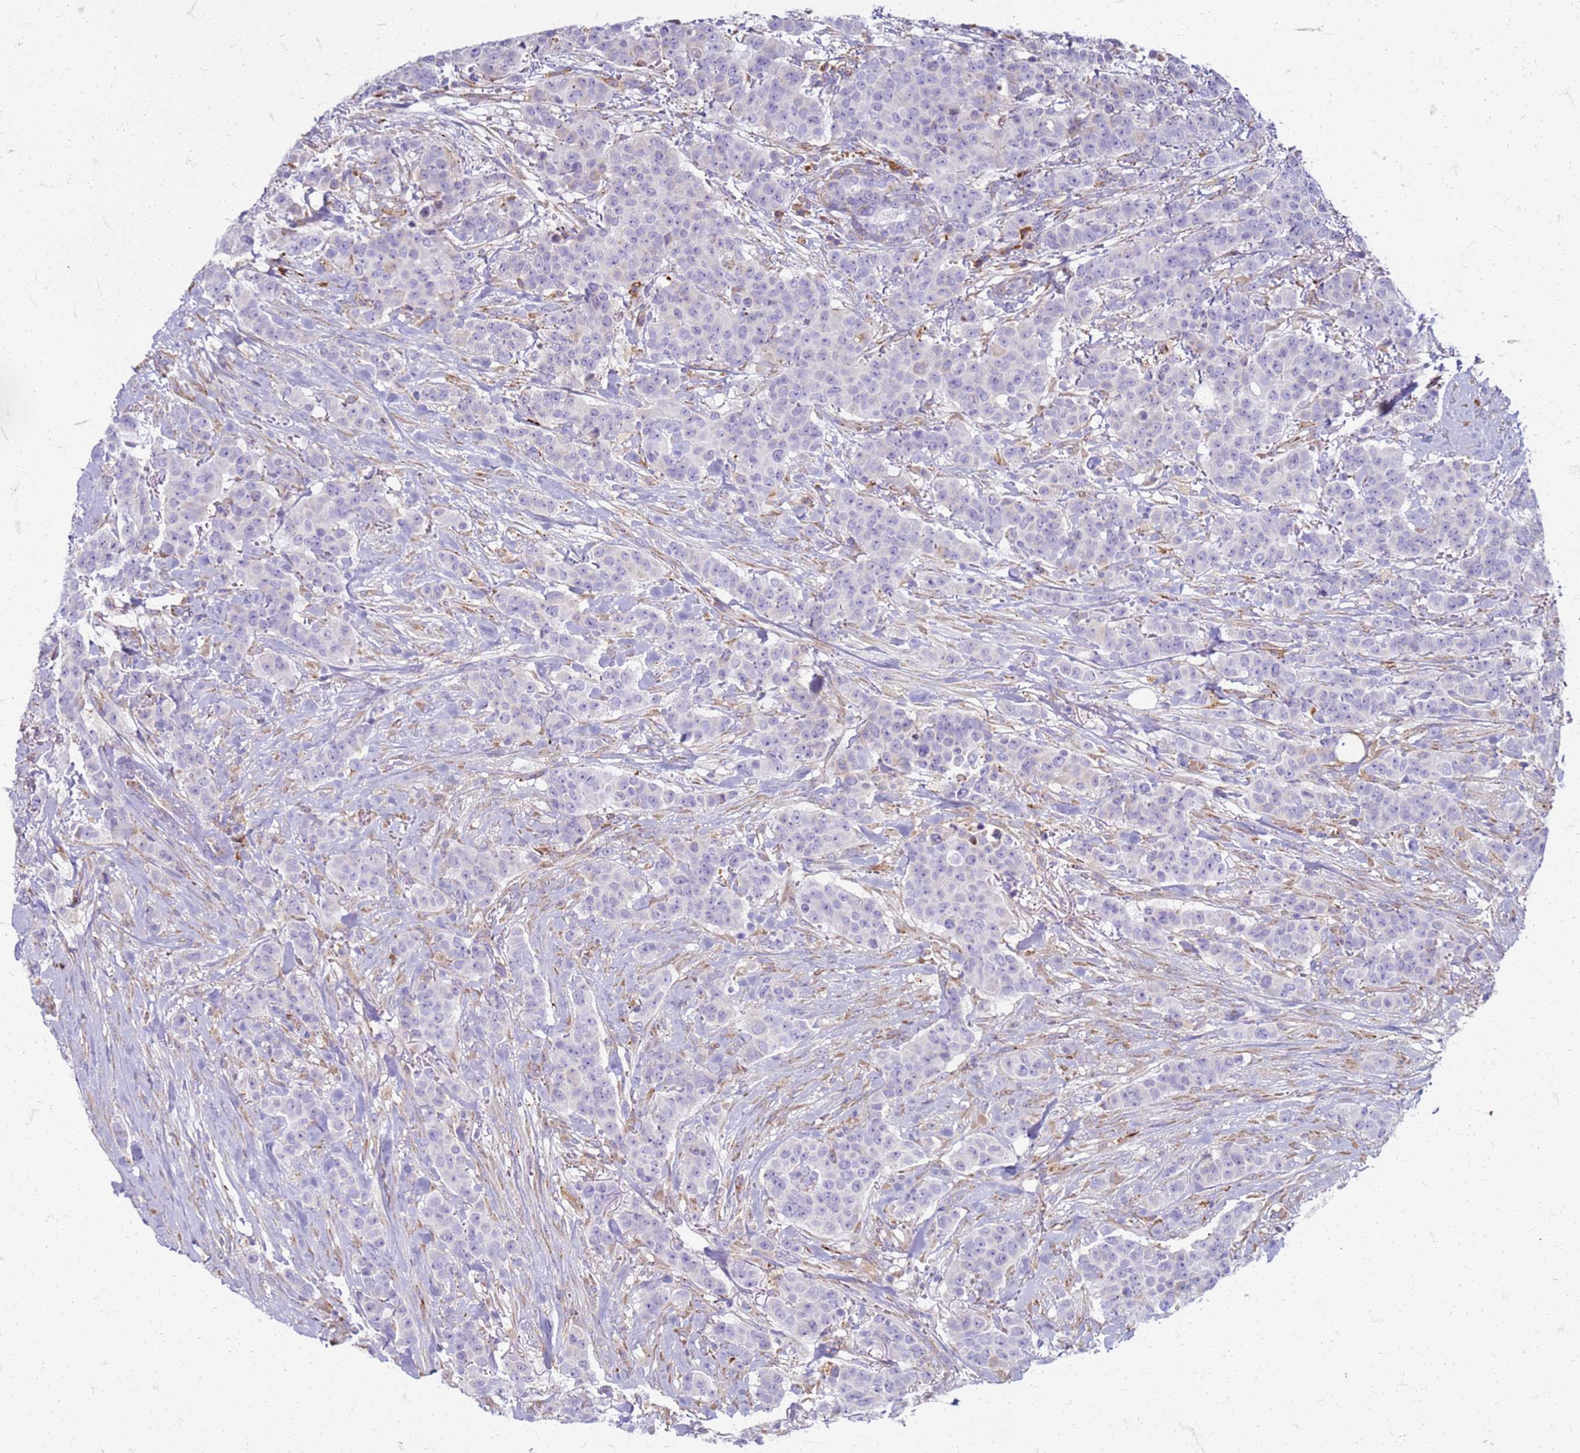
{"staining": {"intensity": "negative", "quantity": "none", "location": "none"}, "tissue": "breast cancer", "cell_type": "Tumor cells", "image_type": "cancer", "snomed": [{"axis": "morphology", "description": "Duct carcinoma"}, {"axis": "topography", "description": "Breast"}], "caption": "Human breast cancer stained for a protein using immunohistochemistry (IHC) shows no positivity in tumor cells.", "gene": "PDK3", "patient": {"sex": "female", "age": 40}}